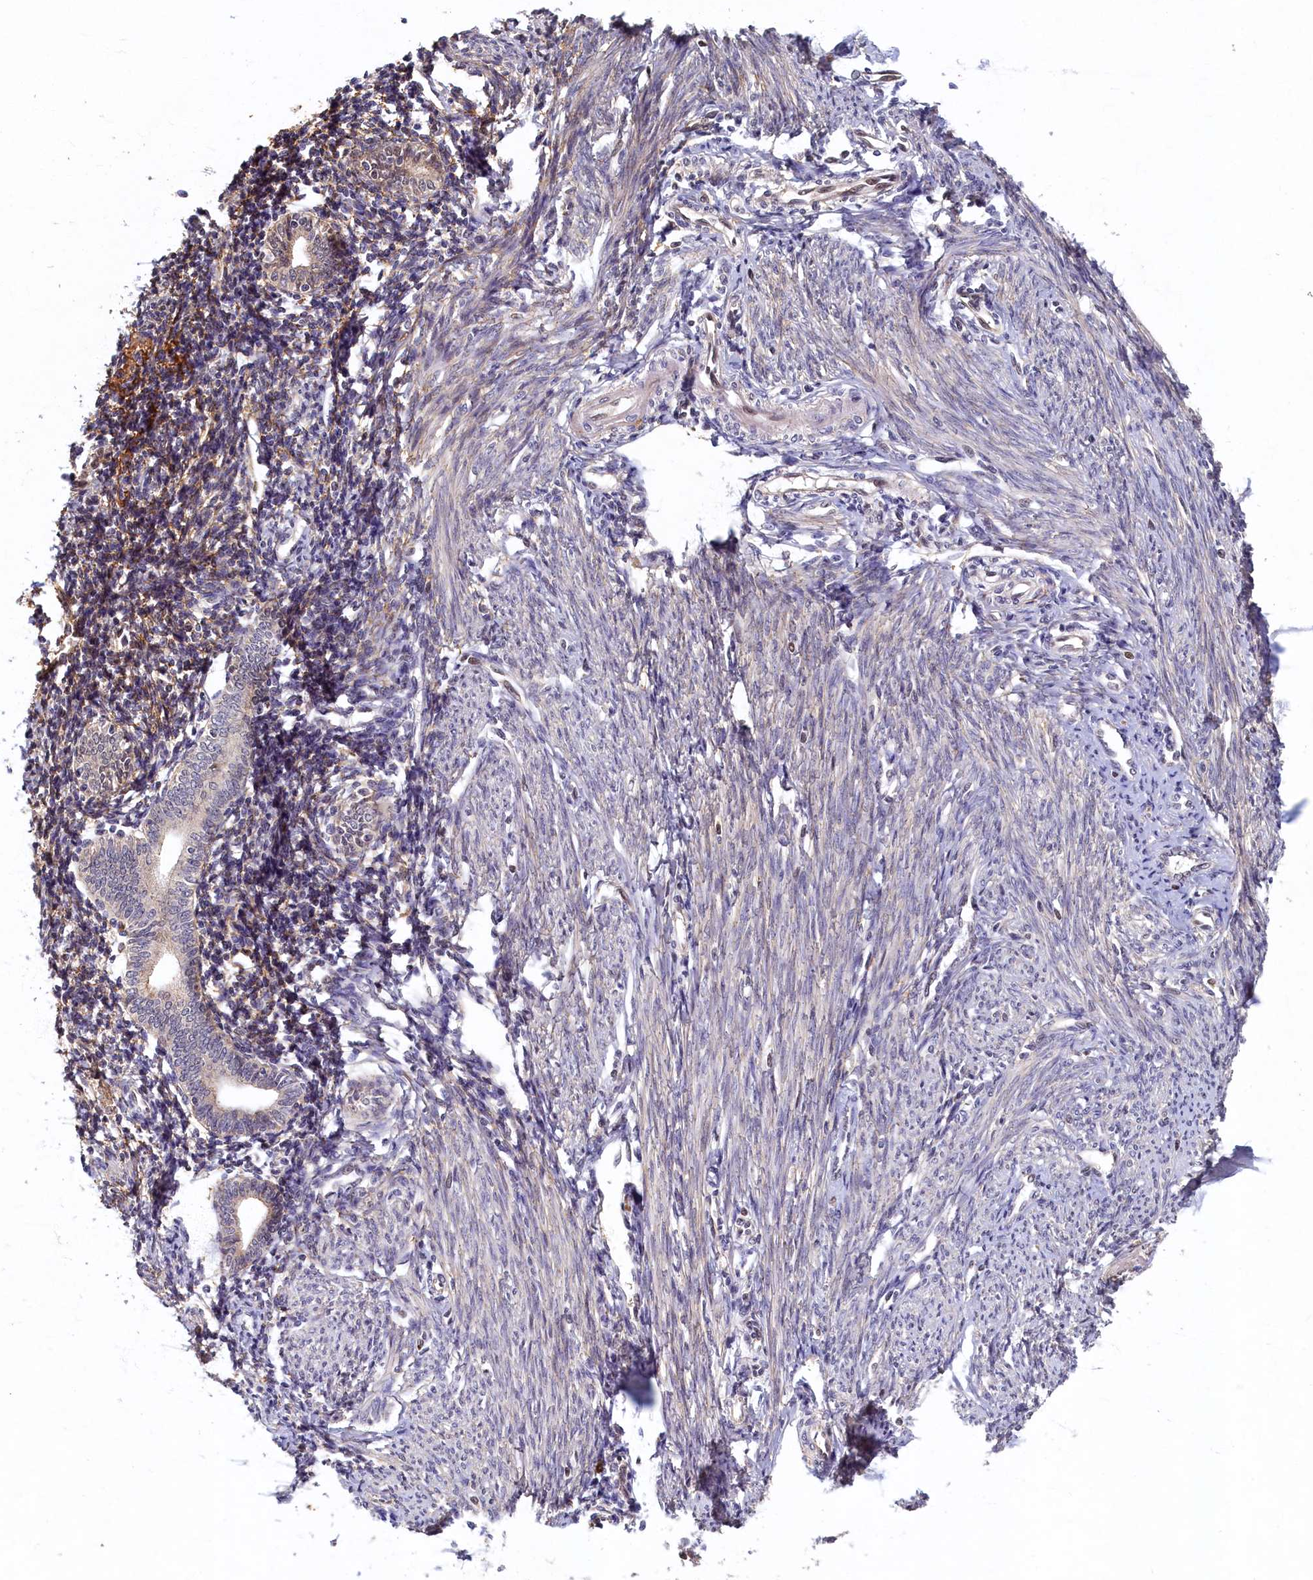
{"staining": {"intensity": "negative", "quantity": "none", "location": "none"}, "tissue": "endometrium", "cell_type": "Cells in endometrial stroma", "image_type": "normal", "snomed": [{"axis": "morphology", "description": "Normal tissue, NOS"}, {"axis": "topography", "description": "Endometrium"}], "caption": "Immunohistochemistry (IHC) of unremarkable endometrium demonstrates no staining in cells in endometrial stroma.", "gene": "LCMT2", "patient": {"sex": "female", "age": 56}}